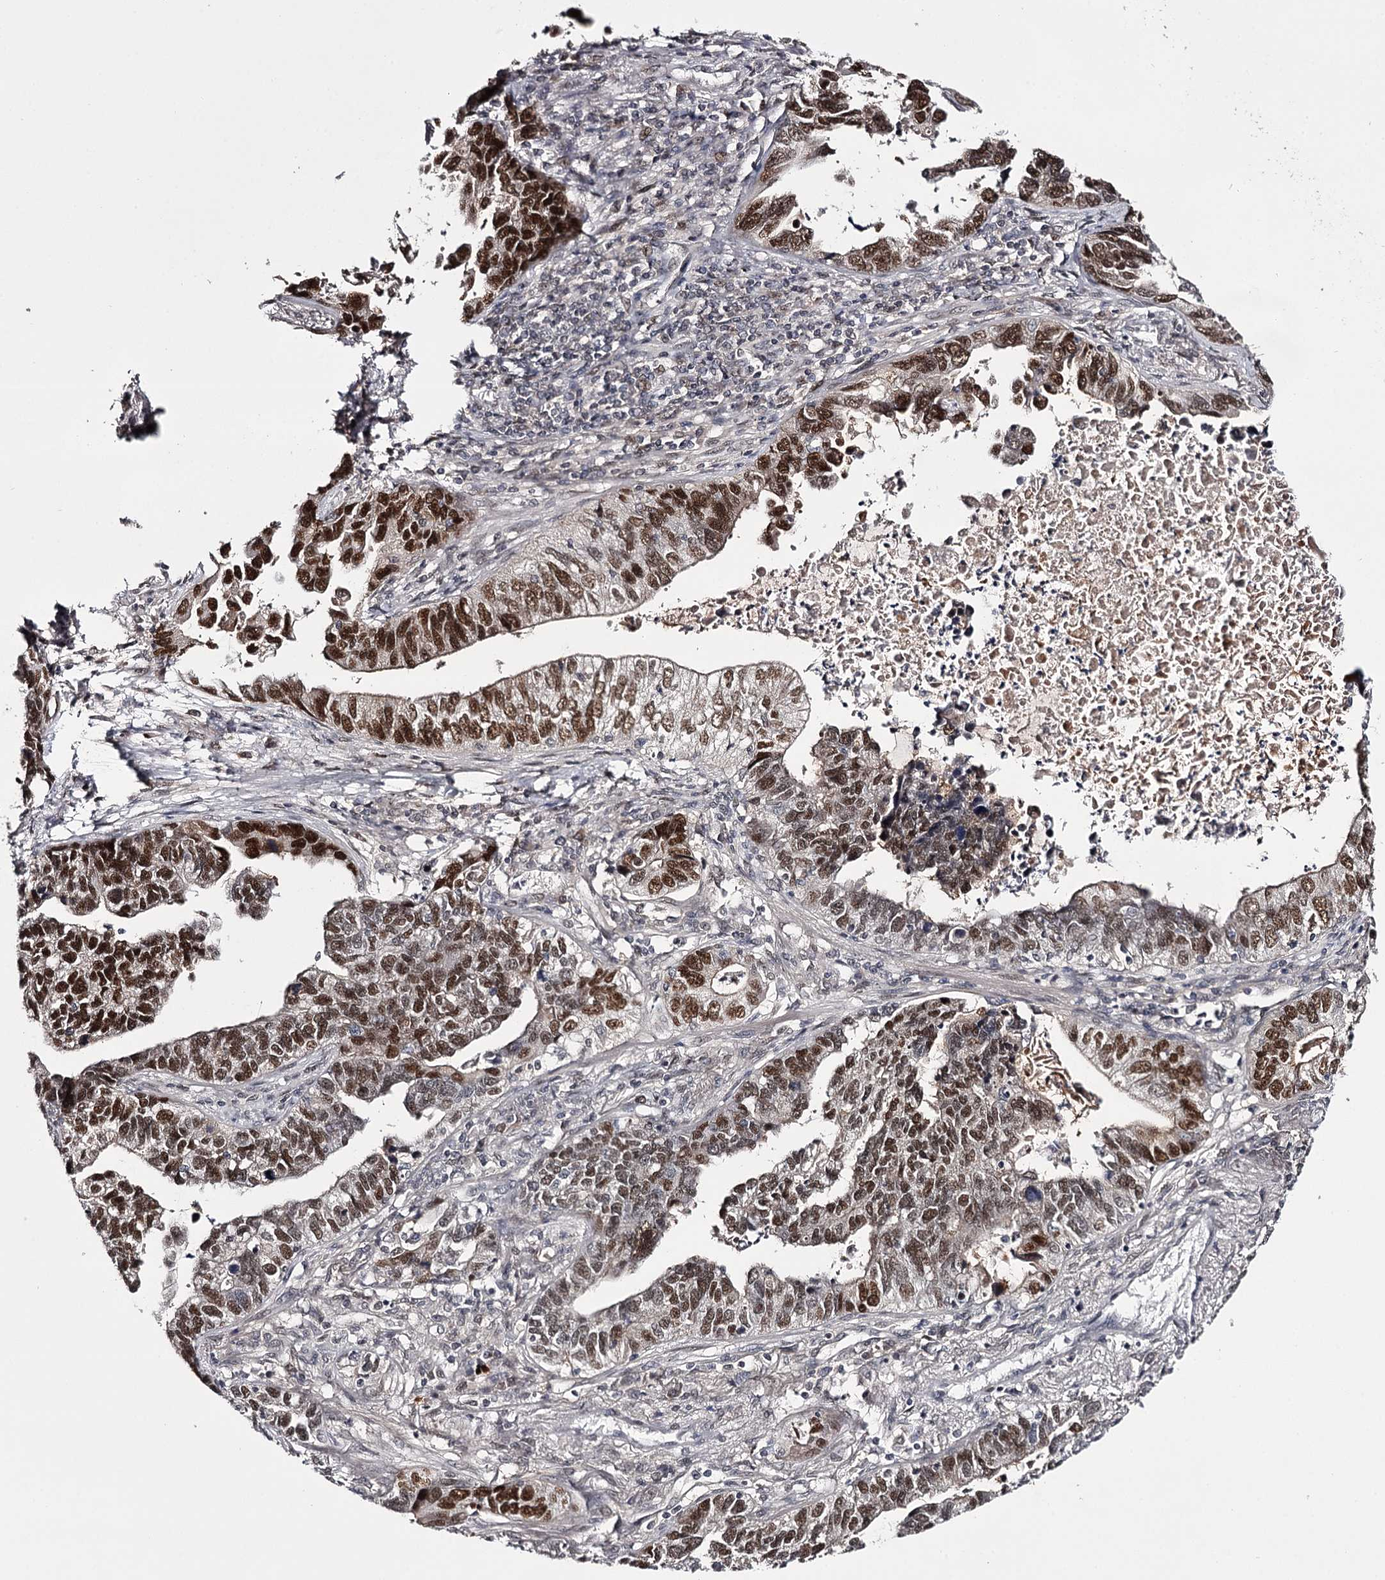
{"staining": {"intensity": "strong", "quantity": ">75%", "location": "nuclear"}, "tissue": "lung cancer", "cell_type": "Tumor cells", "image_type": "cancer", "snomed": [{"axis": "morphology", "description": "Adenocarcinoma, NOS"}, {"axis": "topography", "description": "Lung"}], "caption": "Immunohistochemical staining of adenocarcinoma (lung) demonstrates high levels of strong nuclear protein positivity in approximately >75% of tumor cells.", "gene": "TTC33", "patient": {"sex": "male", "age": 67}}